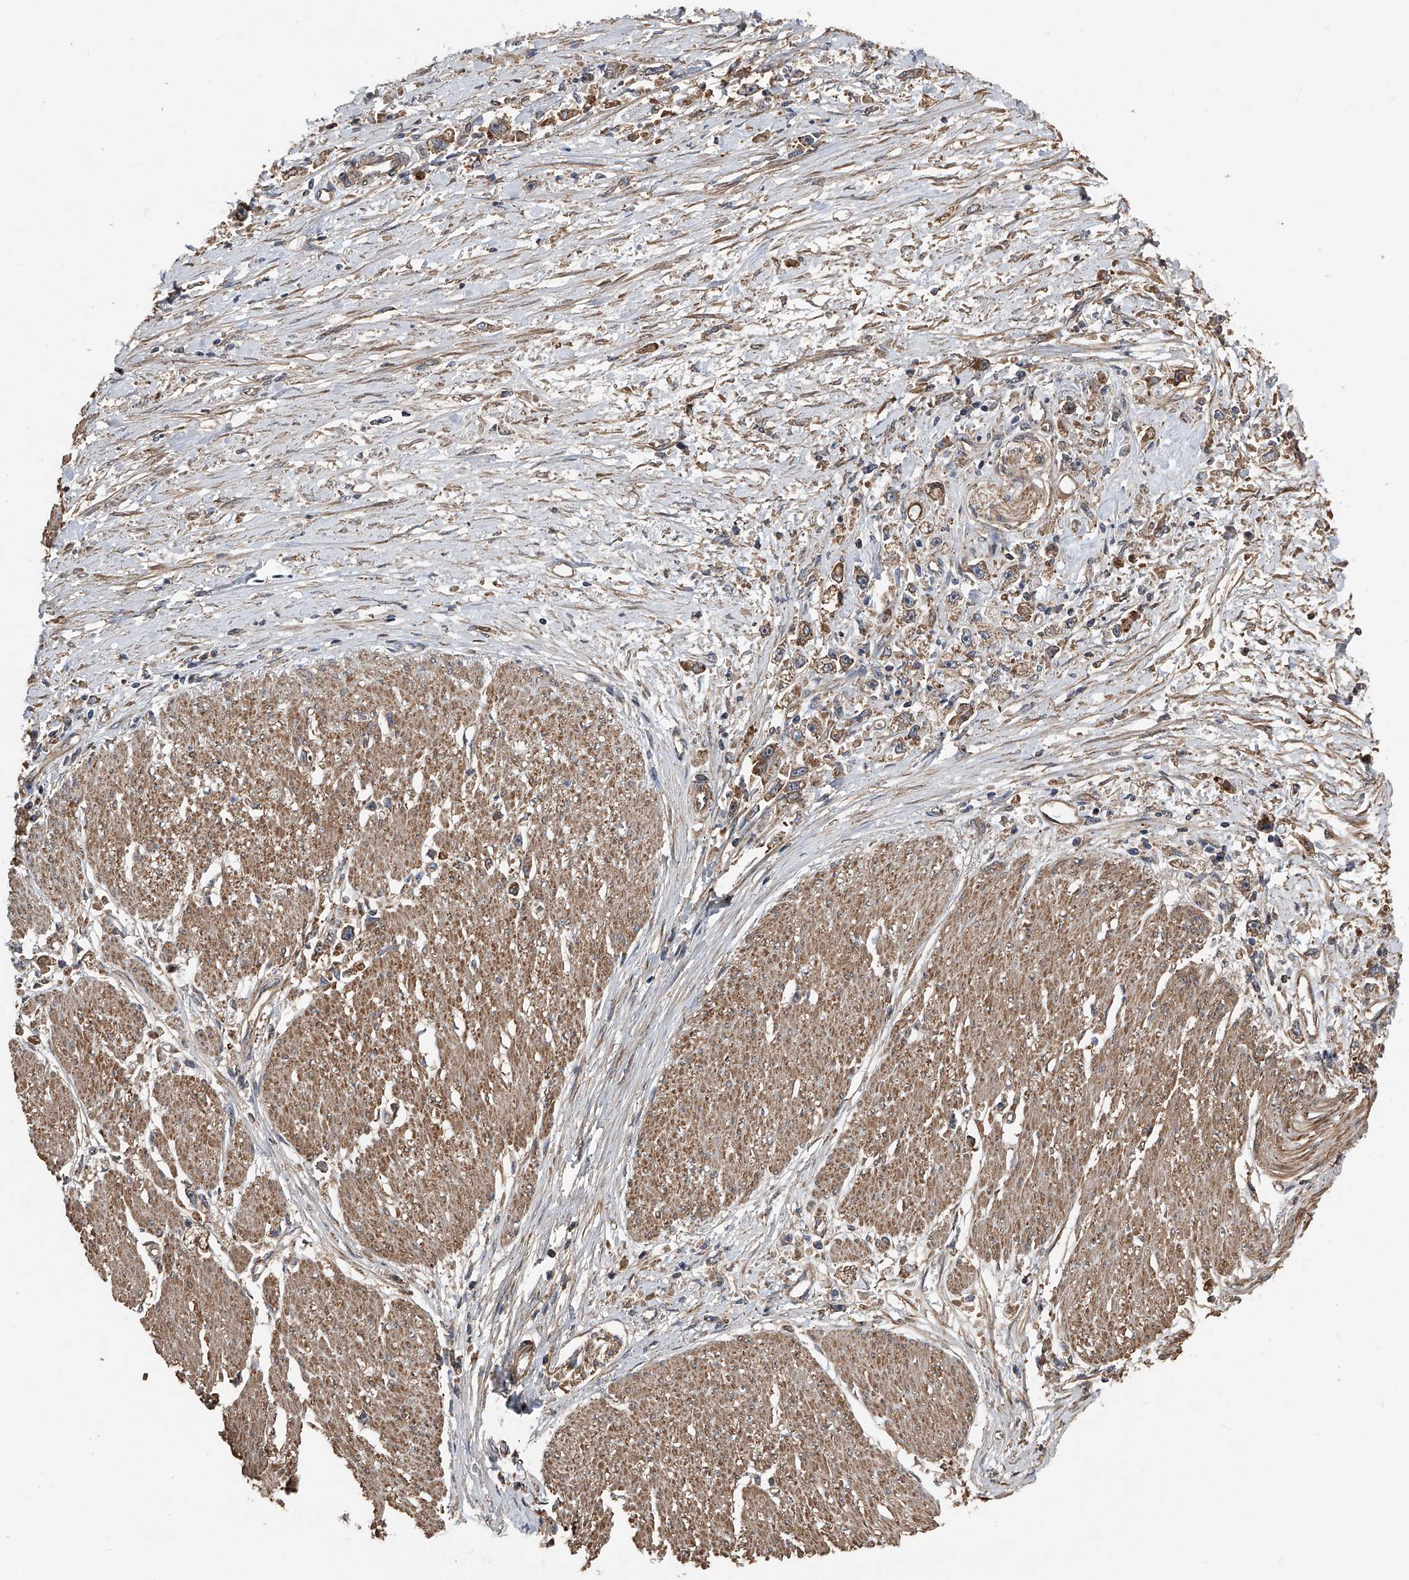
{"staining": {"intensity": "weak", "quantity": "25%-75%", "location": "cytoplasmic/membranous"}, "tissue": "stomach cancer", "cell_type": "Tumor cells", "image_type": "cancer", "snomed": [{"axis": "morphology", "description": "Adenocarcinoma, NOS"}, {"axis": "topography", "description": "Stomach"}], "caption": "A photomicrograph showing weak cytoplasmic/membranous positivity in approximately 25%-75% of tumor cells in stomach adenocarcinoma, as visualized by brown immunohistochemical staining.", "gene": "KCNJ2", "patient": {"sex": "female", "age": 59}}